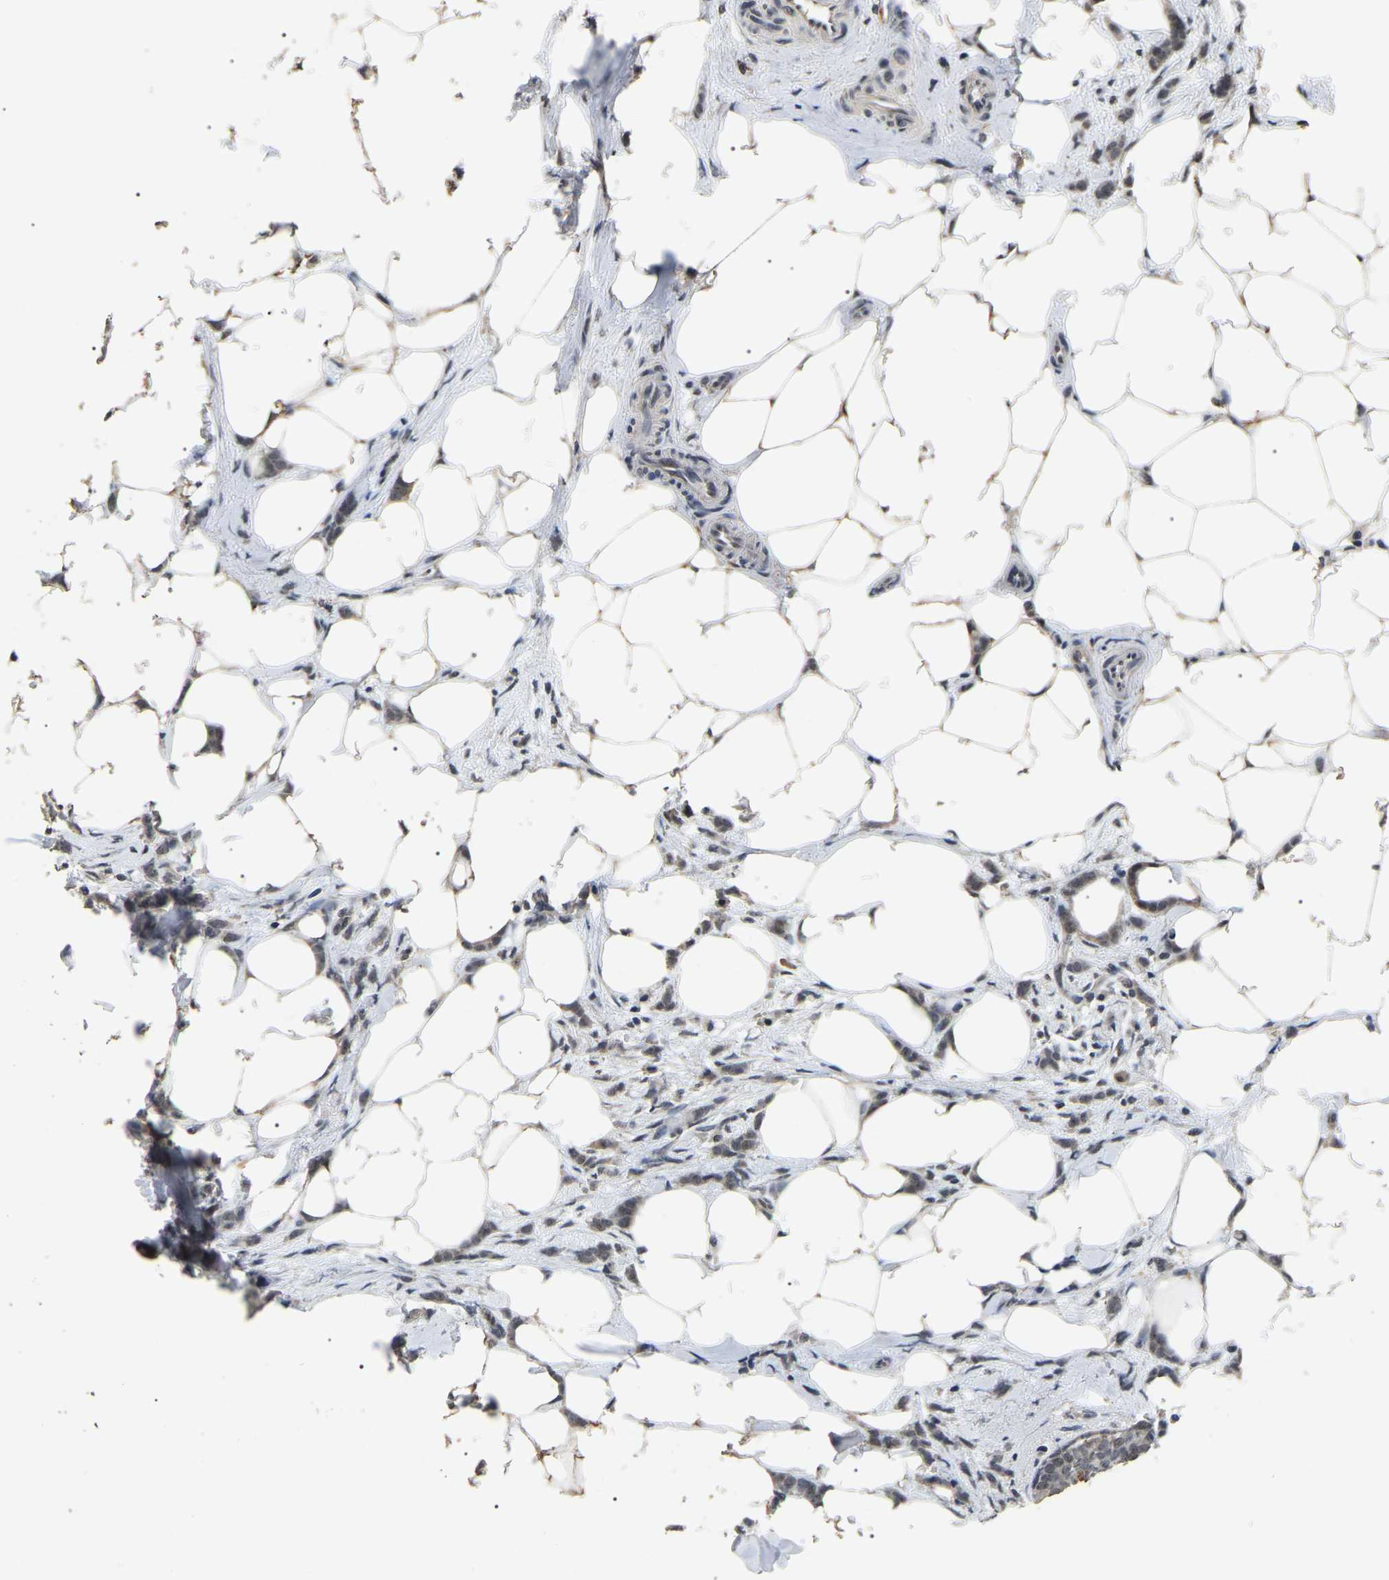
{"staining": {"intensity": "weak", "quantity": ">75%", "location": "cytoplasmic/membranous"}, "tissue": "breast cancer", "cell_type": "Tumor cells", "image_type": "cancer", "snomed": [{"axis": "morphology", "description": "Lobular carcinoma, in situ"}, {"axis": "morphology", "description": "Lobular carcinoma"}, {"axis": "topography", "description": "Breast"}], "caption": "Immunohistochemical staining of human breast lobular carcinoma shows low levels of weak cytoplasmic/membranous expression in approximately >75% of tumor cells. (brown staining indicates protein expression, while blue staining denotes nuclei).", "gene": "PPM1E", "patient": {"sex": "female", "age": 41}}